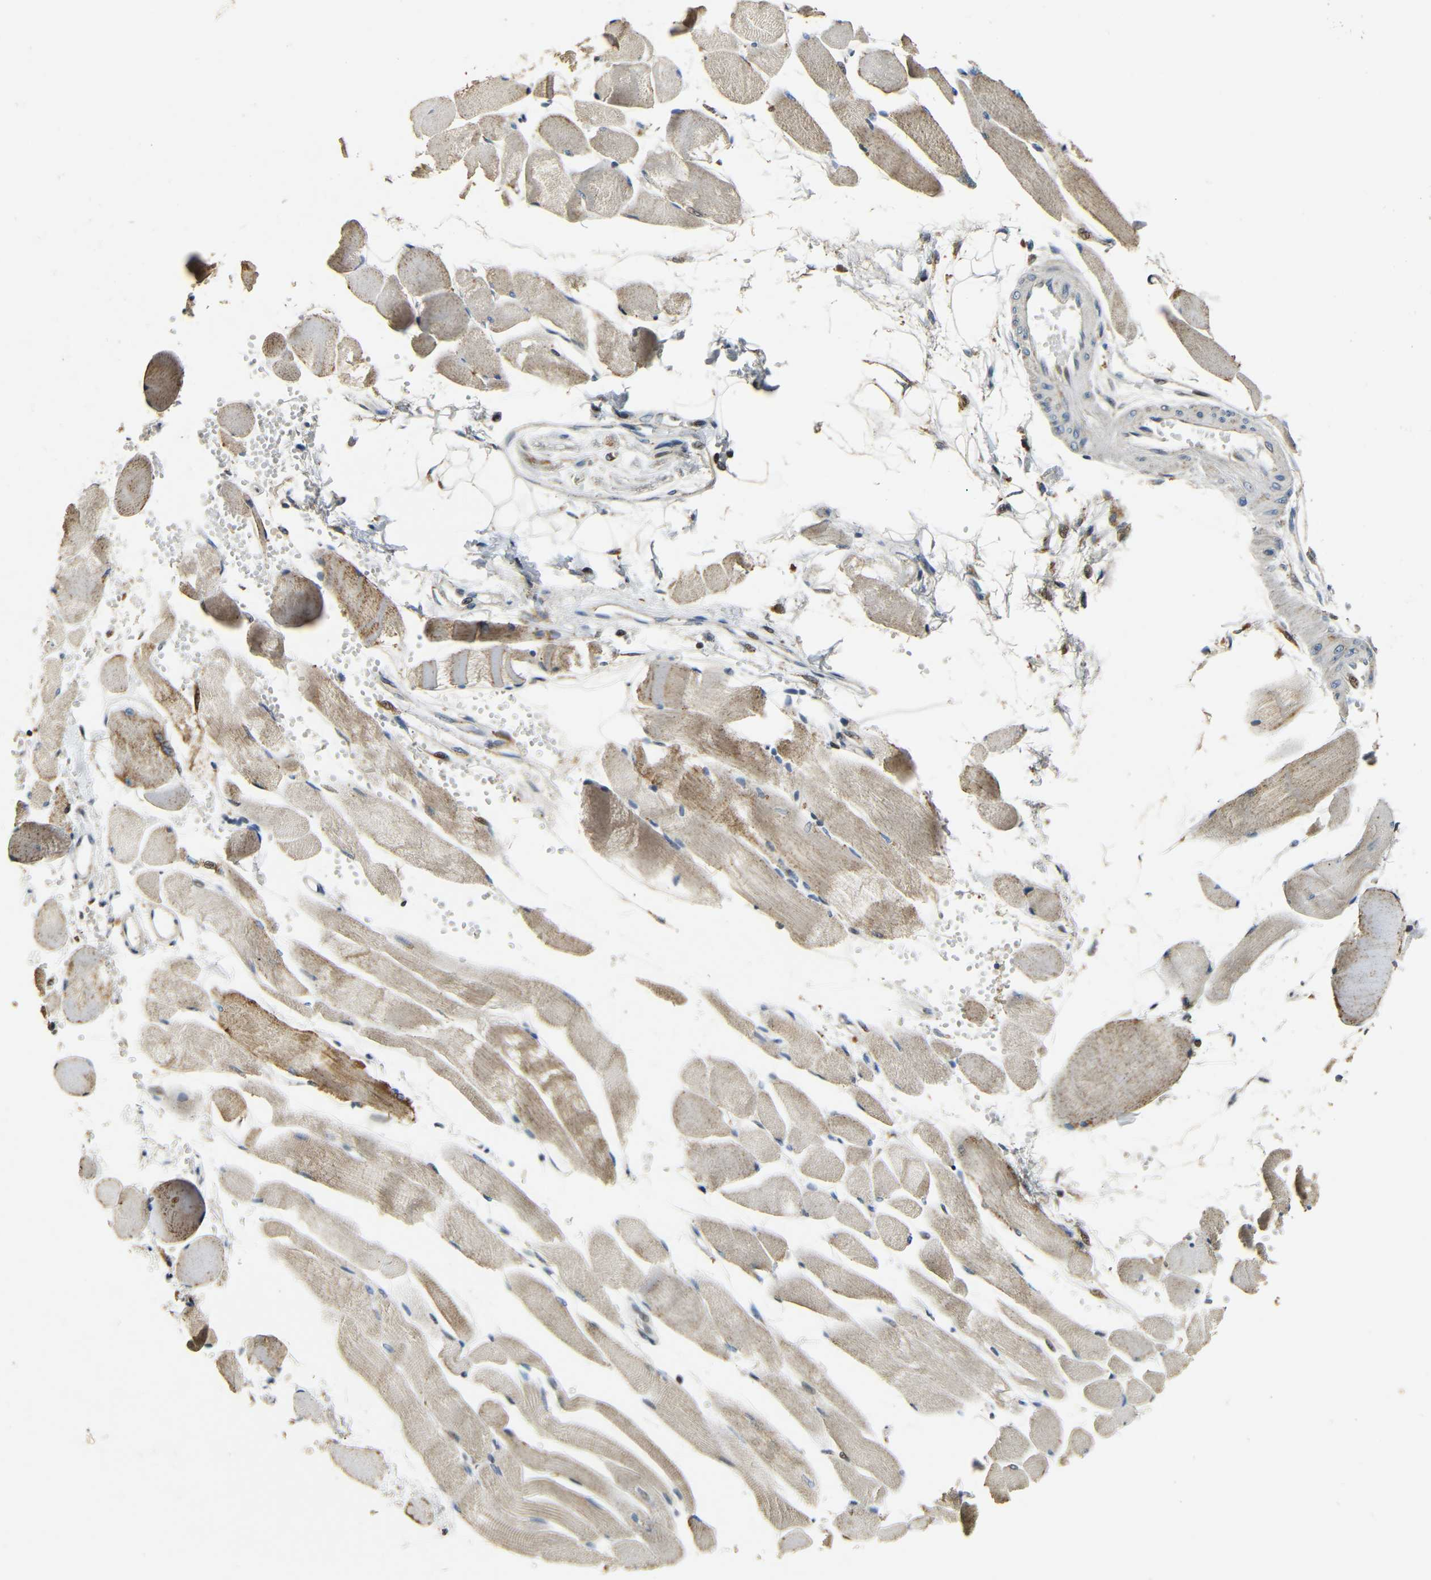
{"staining": {"intensity": "weak", "quantity": ">75%", "location": "cytoplasmic/membranous"}, "tissue": "skeletal muscle", "cell_type": "Myocytes", "image_type": "normal", "snomed": [{"axis": "morphology", "description": "Normal tissue, NOS"}, {"axis": "topography", "description": "Skeletal muscle"}, {"axis": "topography", "description": "Peripheral nerve tissue"}], "caption": "Weak cytoplasmic/membranous positivity for a protein is seen in approximately >75% of myocytes of unremarkable skeletal muscle using immunohistochemistry.", "gene": "KAZALD1", "patient": {"sex": "female", "age": 84}}